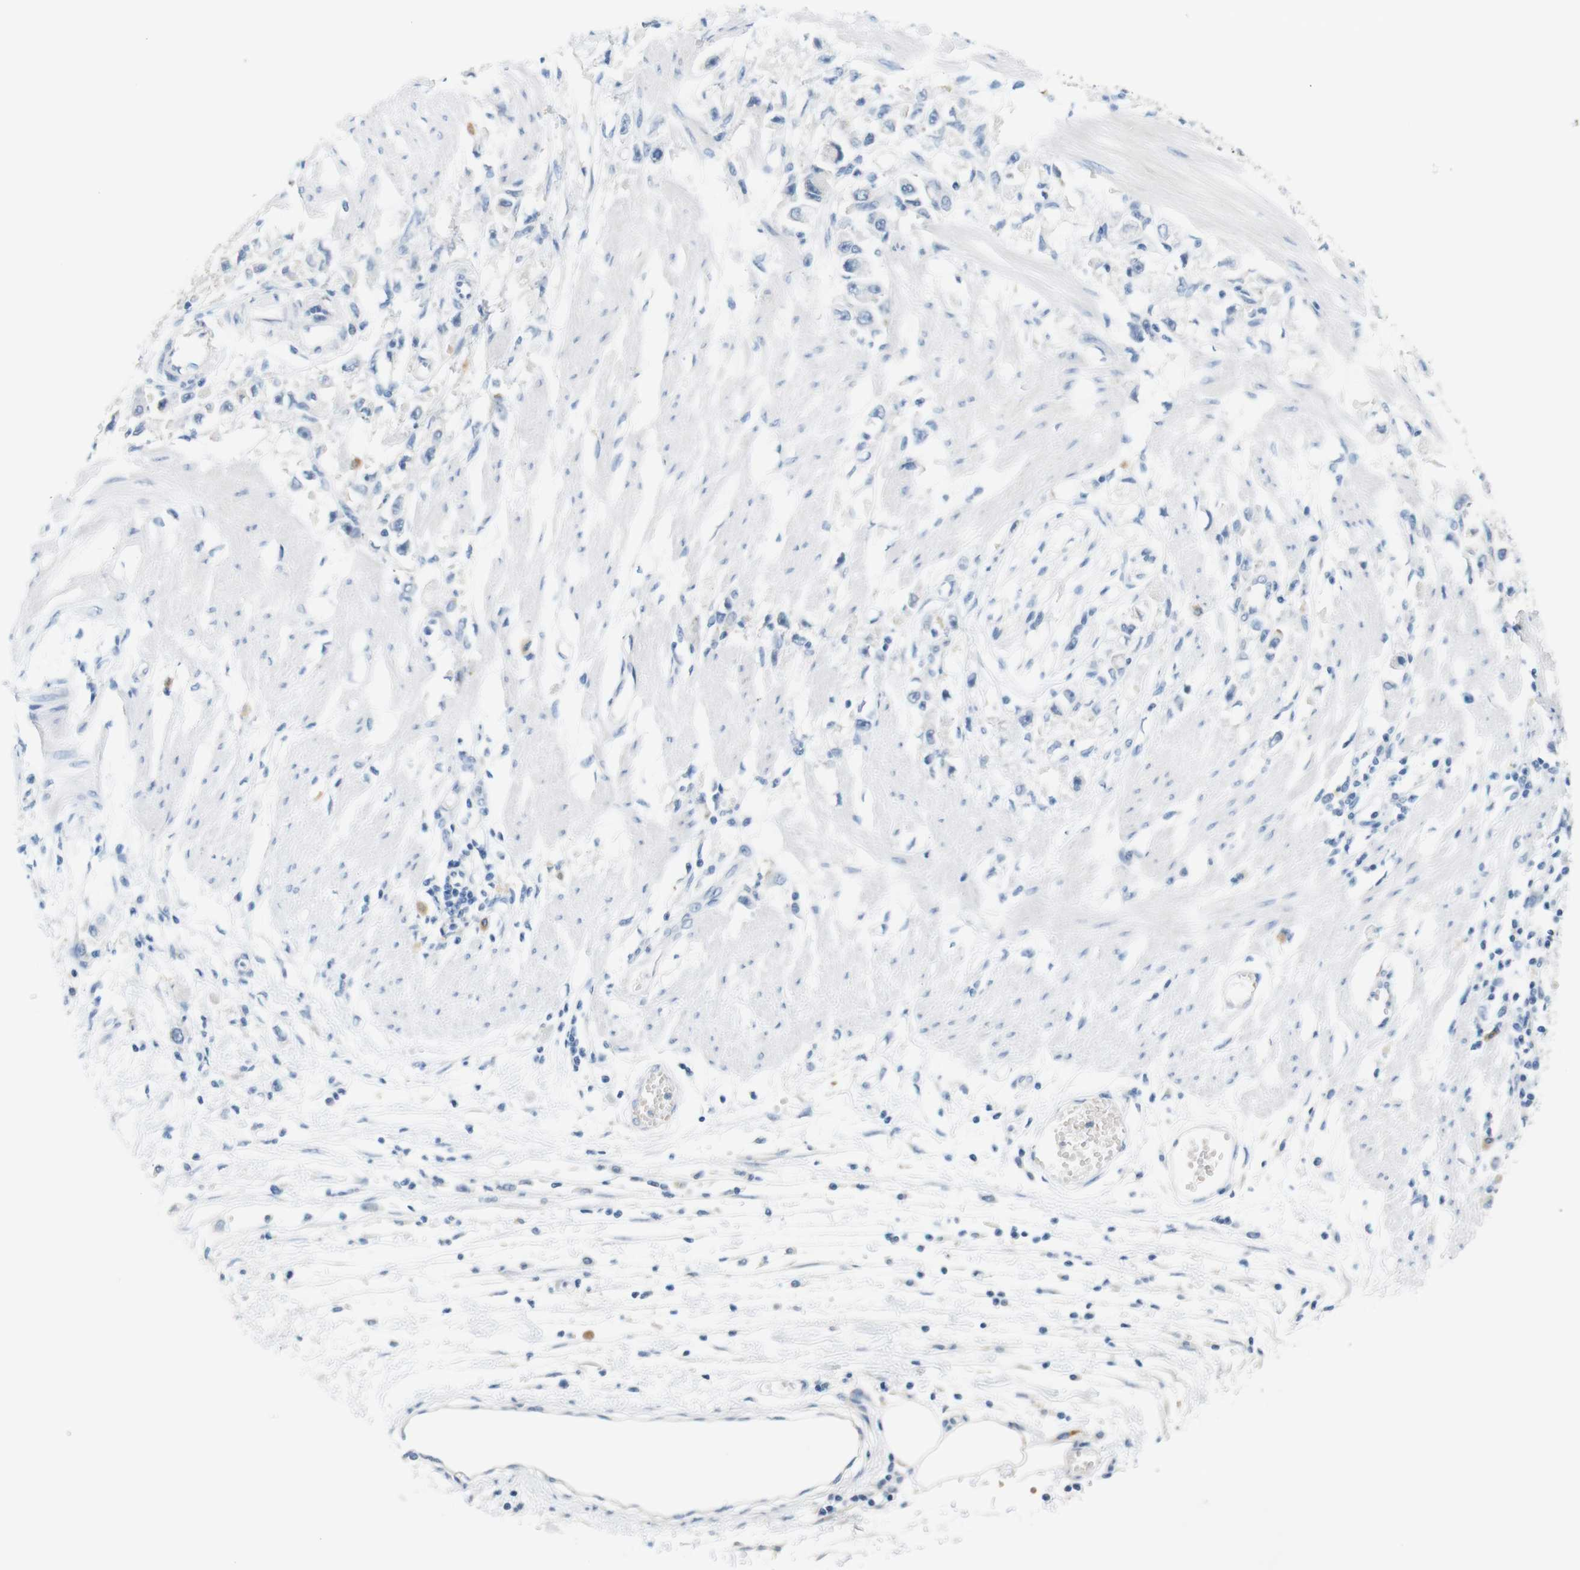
{"staining": {"intensity": "negative", "quantity": "none", "location": "none"}, "tissue": "stomach cancer", "cell_type": "Tumor cells", "image_type": "cancer", "snomed": [{"axis": "morphology", "description": "Adenocarcinoma, NOS"}, {"axis": "topography", "description": "Stomach"}], "caption": "IHC histopathology image of neoplastic tissue: human adenocarcinoma (stomach) stained with DAB (3,3'-diaminobenzidine) reveals no significant protein expression in tumor cells.", "gene": "LRRK2", "patient": {"sex": "female", "age": 59}}